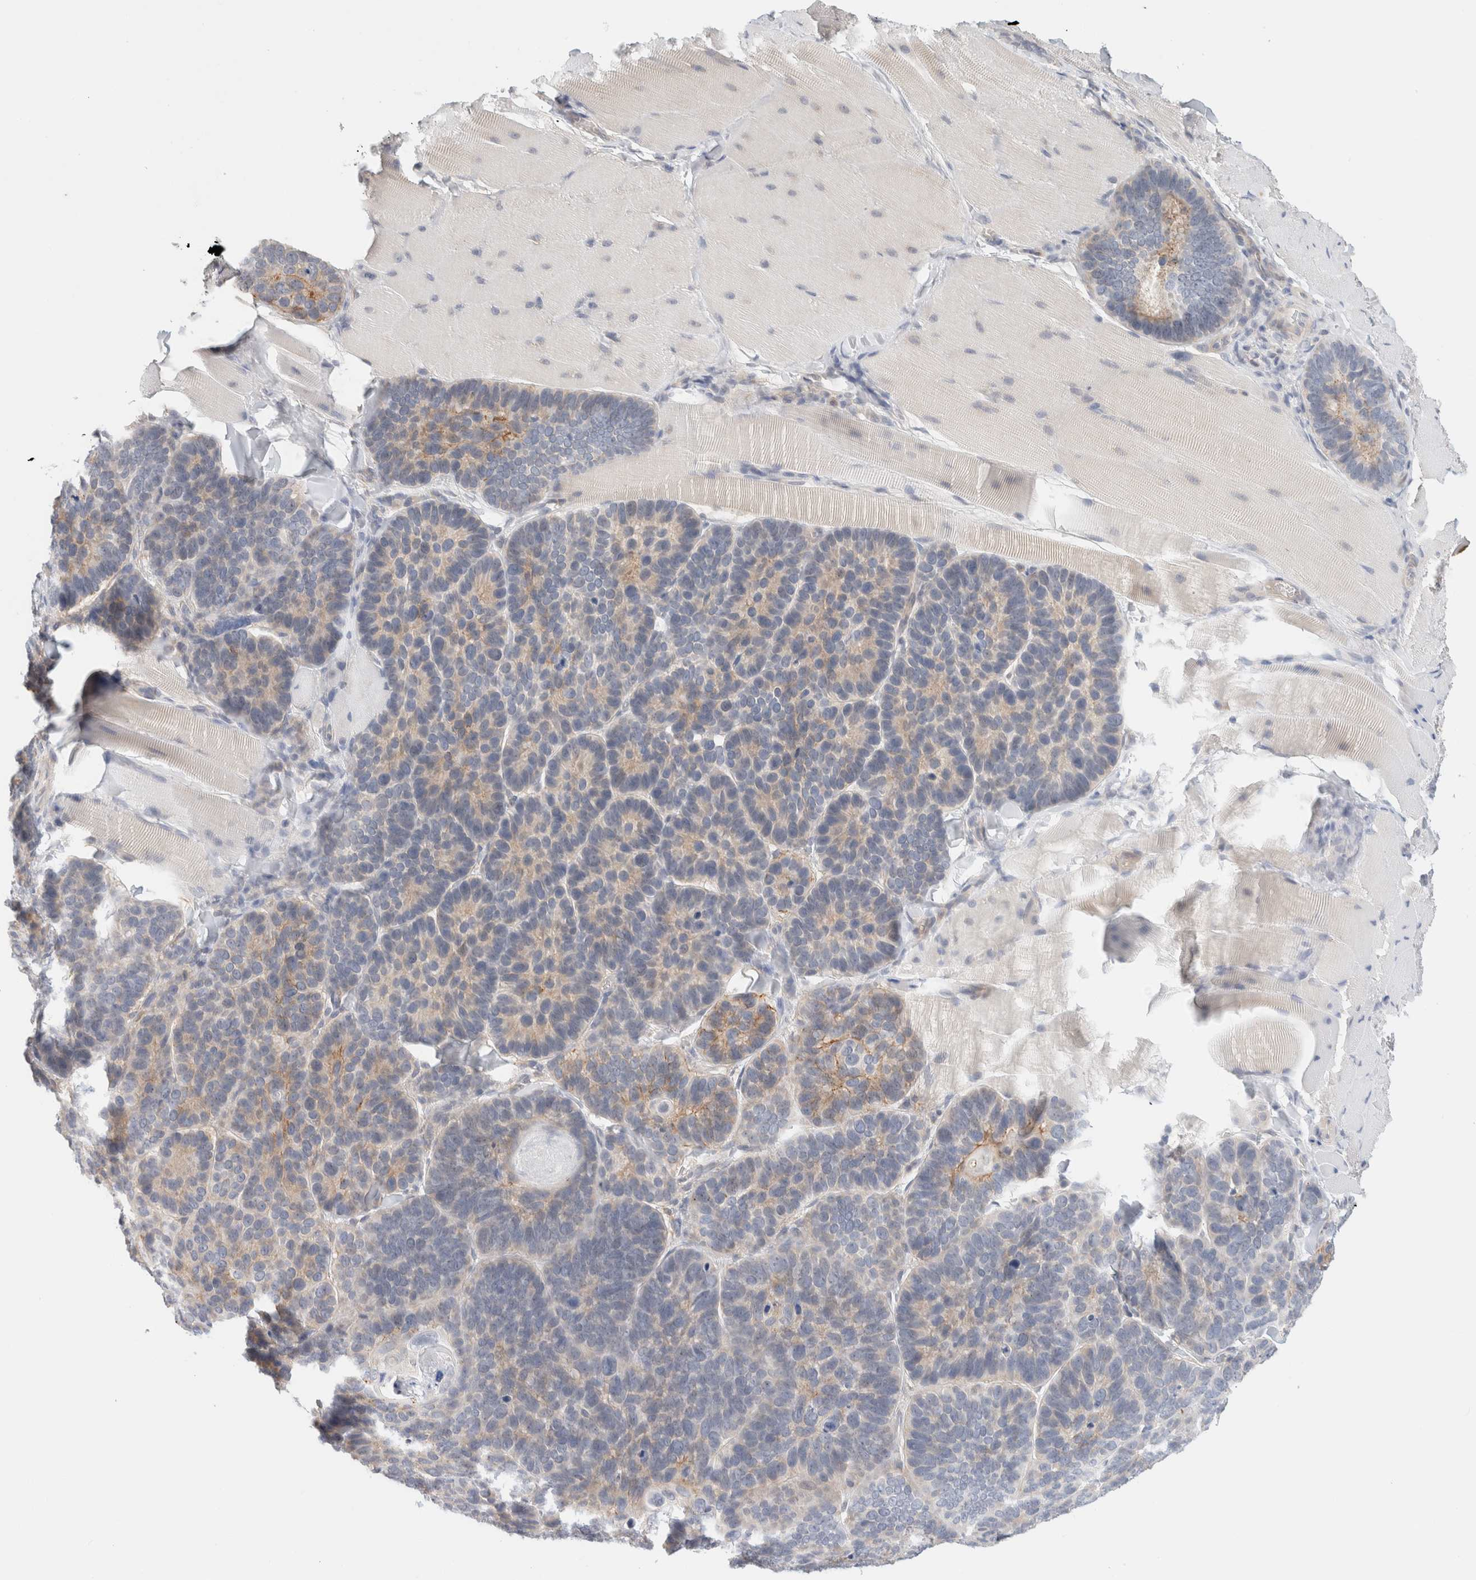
{"staining": {"intensity": "weak", "quantity": "<25%", "location": "cytoplasmic/membranous"}, "tissue": "skin cancer", "cell_type": "Tumor cells", "image_type": "cancer", "snomed": [{"axis": "morphology", "description": "Basal cell carcinoma"}, {"axis": "topography", "description": "Skin"}], "caption": "DAB (3,3'-diaminobenzidine) immunohistochemical staining of human basal cell carcinoma (skin) exhibits no significant positivity in tumor cells.", "gene": "SPRTN", "patient": {"sex": "male", "age": 62}}